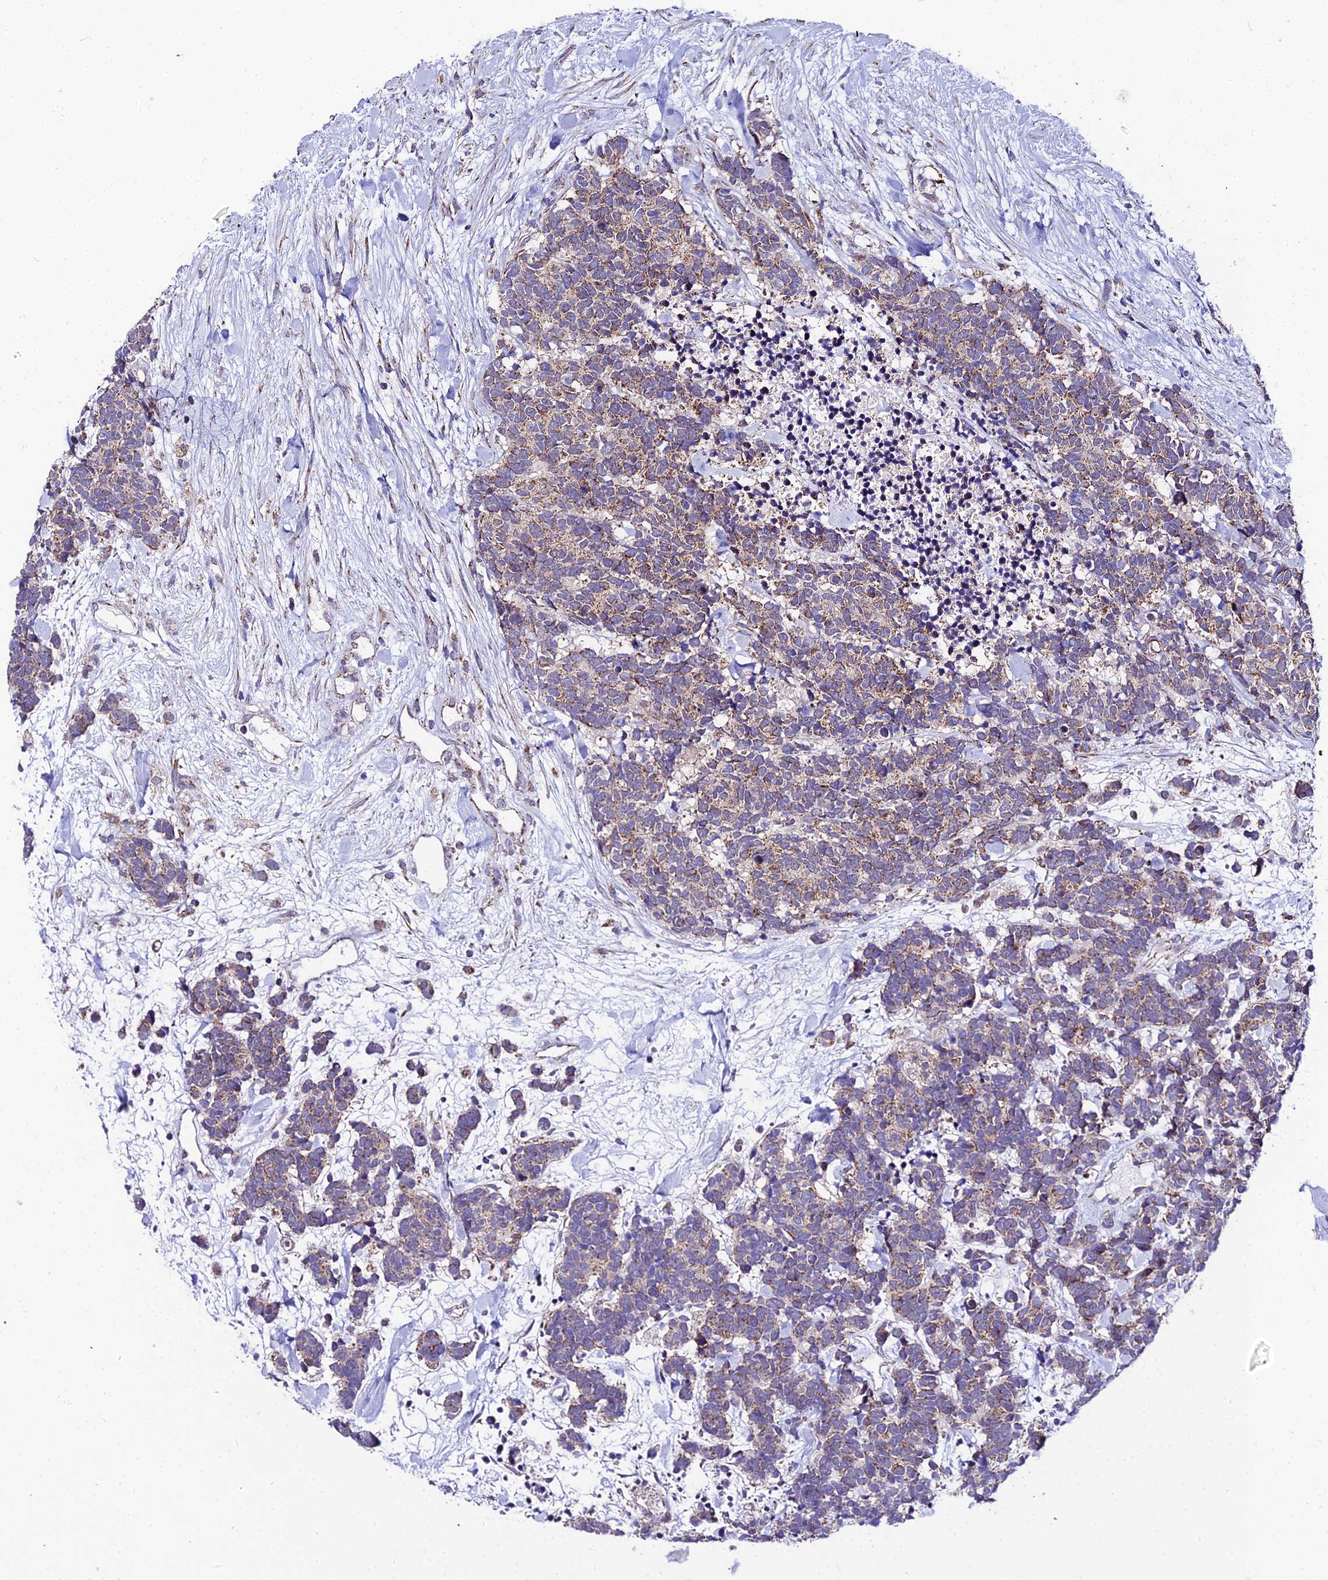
{"staining": {"intensity": "moderate", "quantity": "25%-75%", "location": "cytoplasmic/membranous"}, "tissue": "carcinoid", "cell_type": "Tumor cells", "image_type": "cancer", "snomed": [{"axis": "morphology", "description": "Carcinoma, NOS"}, {"axis": "morphology", "description": "Carcinoid, malignant, NOS"}, {"axis": "topography", "description": "Prostate"}], "caption": "Malignant carcinoid stained with a protein marker reveals moderate staining in tumor cells.", "gene": "PSMD2", "patient": {"sex": "male", "age": 57}}